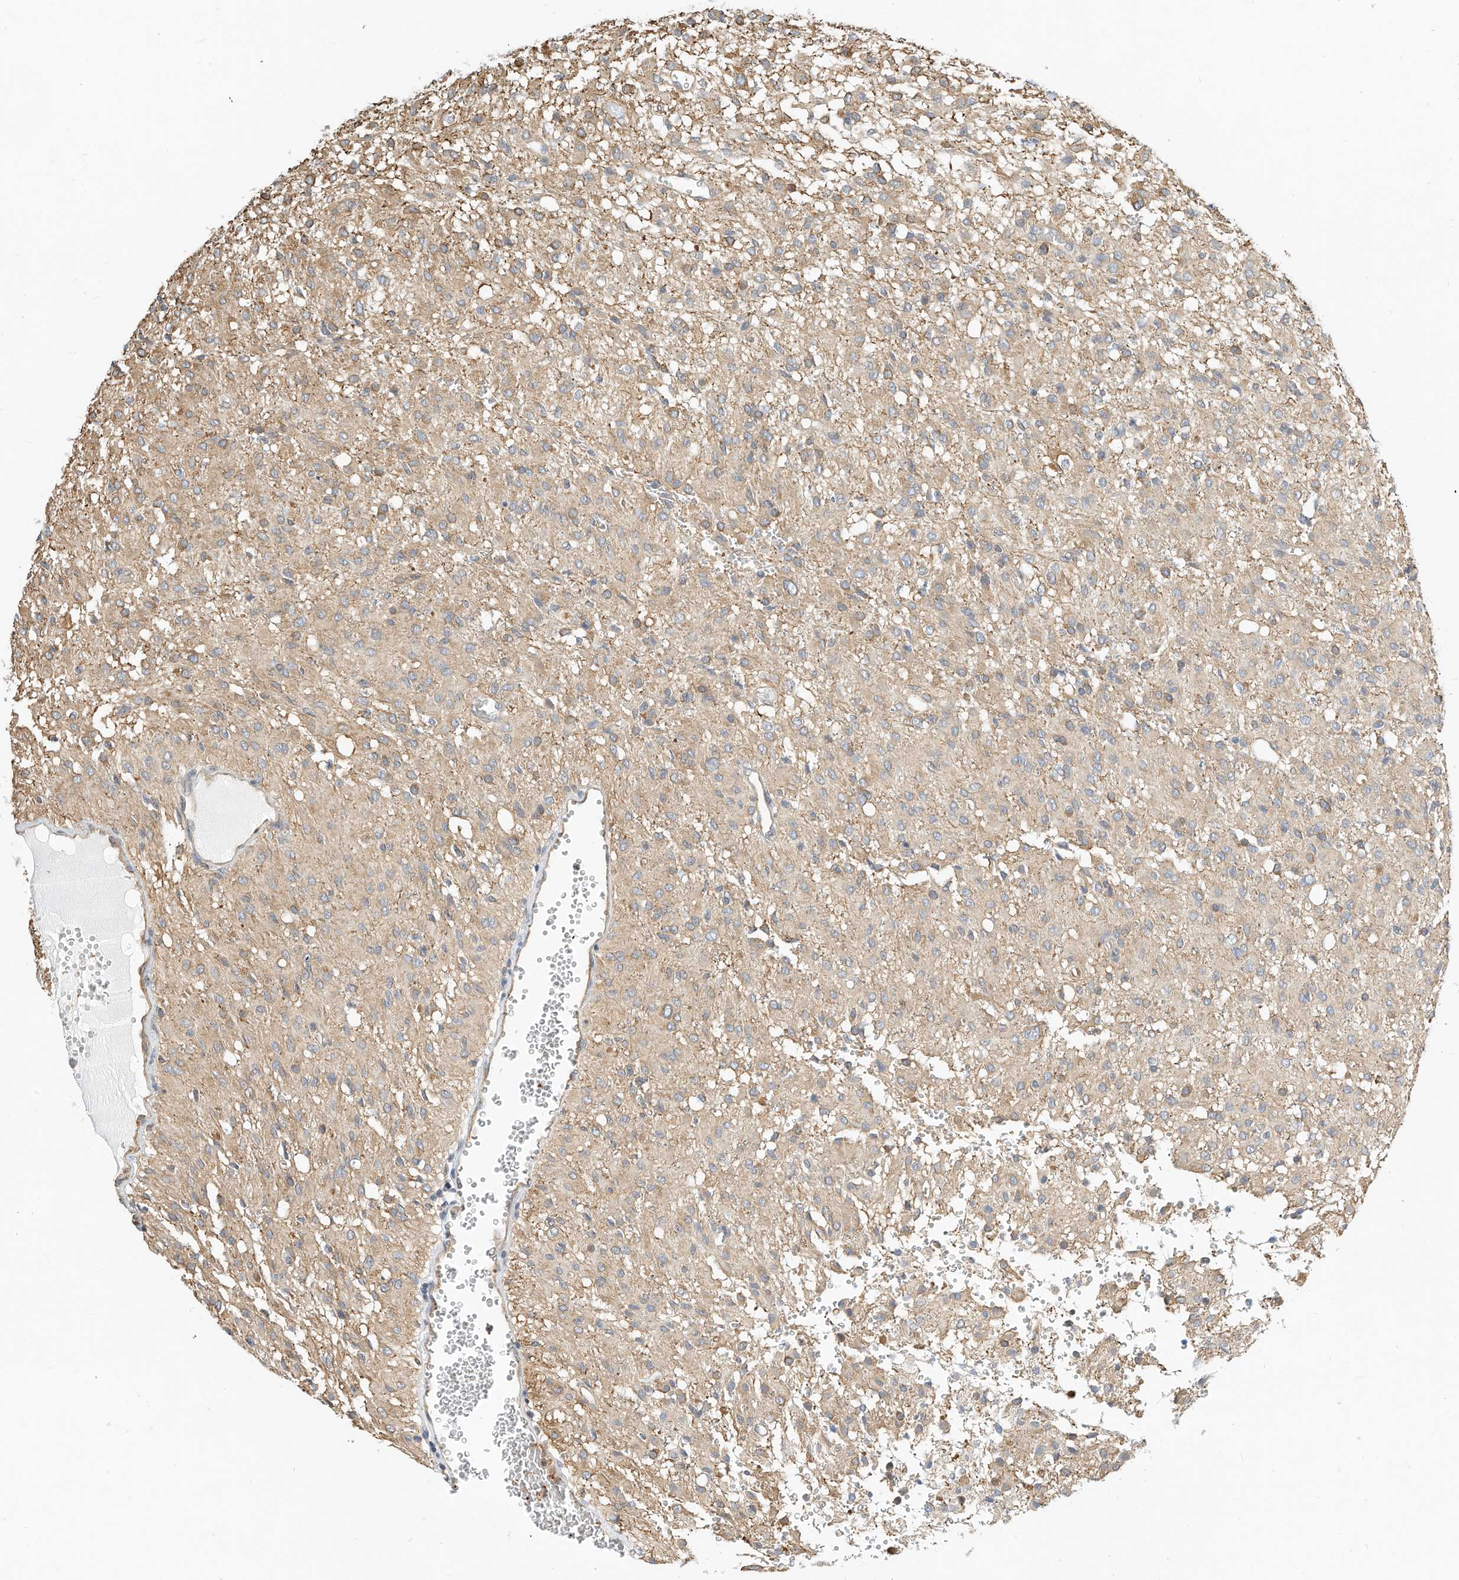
{"staining": {"intensity": "weak", "quantity": "<25%", "location": "cytoplasmic/membranous"}, "tissue": "glioma", "cell_type": "Tumor cells", "image_type": "cancer", "snomed": [{"axis": "morphology", "description": "Glioma, malignant, High grade"}, {"axis": "topography", "description": "Brain"}], "caption": "Glioma was stained to show a protein in brown. There is no significant expression in tumor cells. Brightfield microscopy of immunohistochemistry (IHC) stained with DAB (3,3'-diaminobenzidine) (brown) and hematoxylin (blue), captured at high magnification.", "gene": "OFD1", "patient": {"sex": "female", "age": 59}}